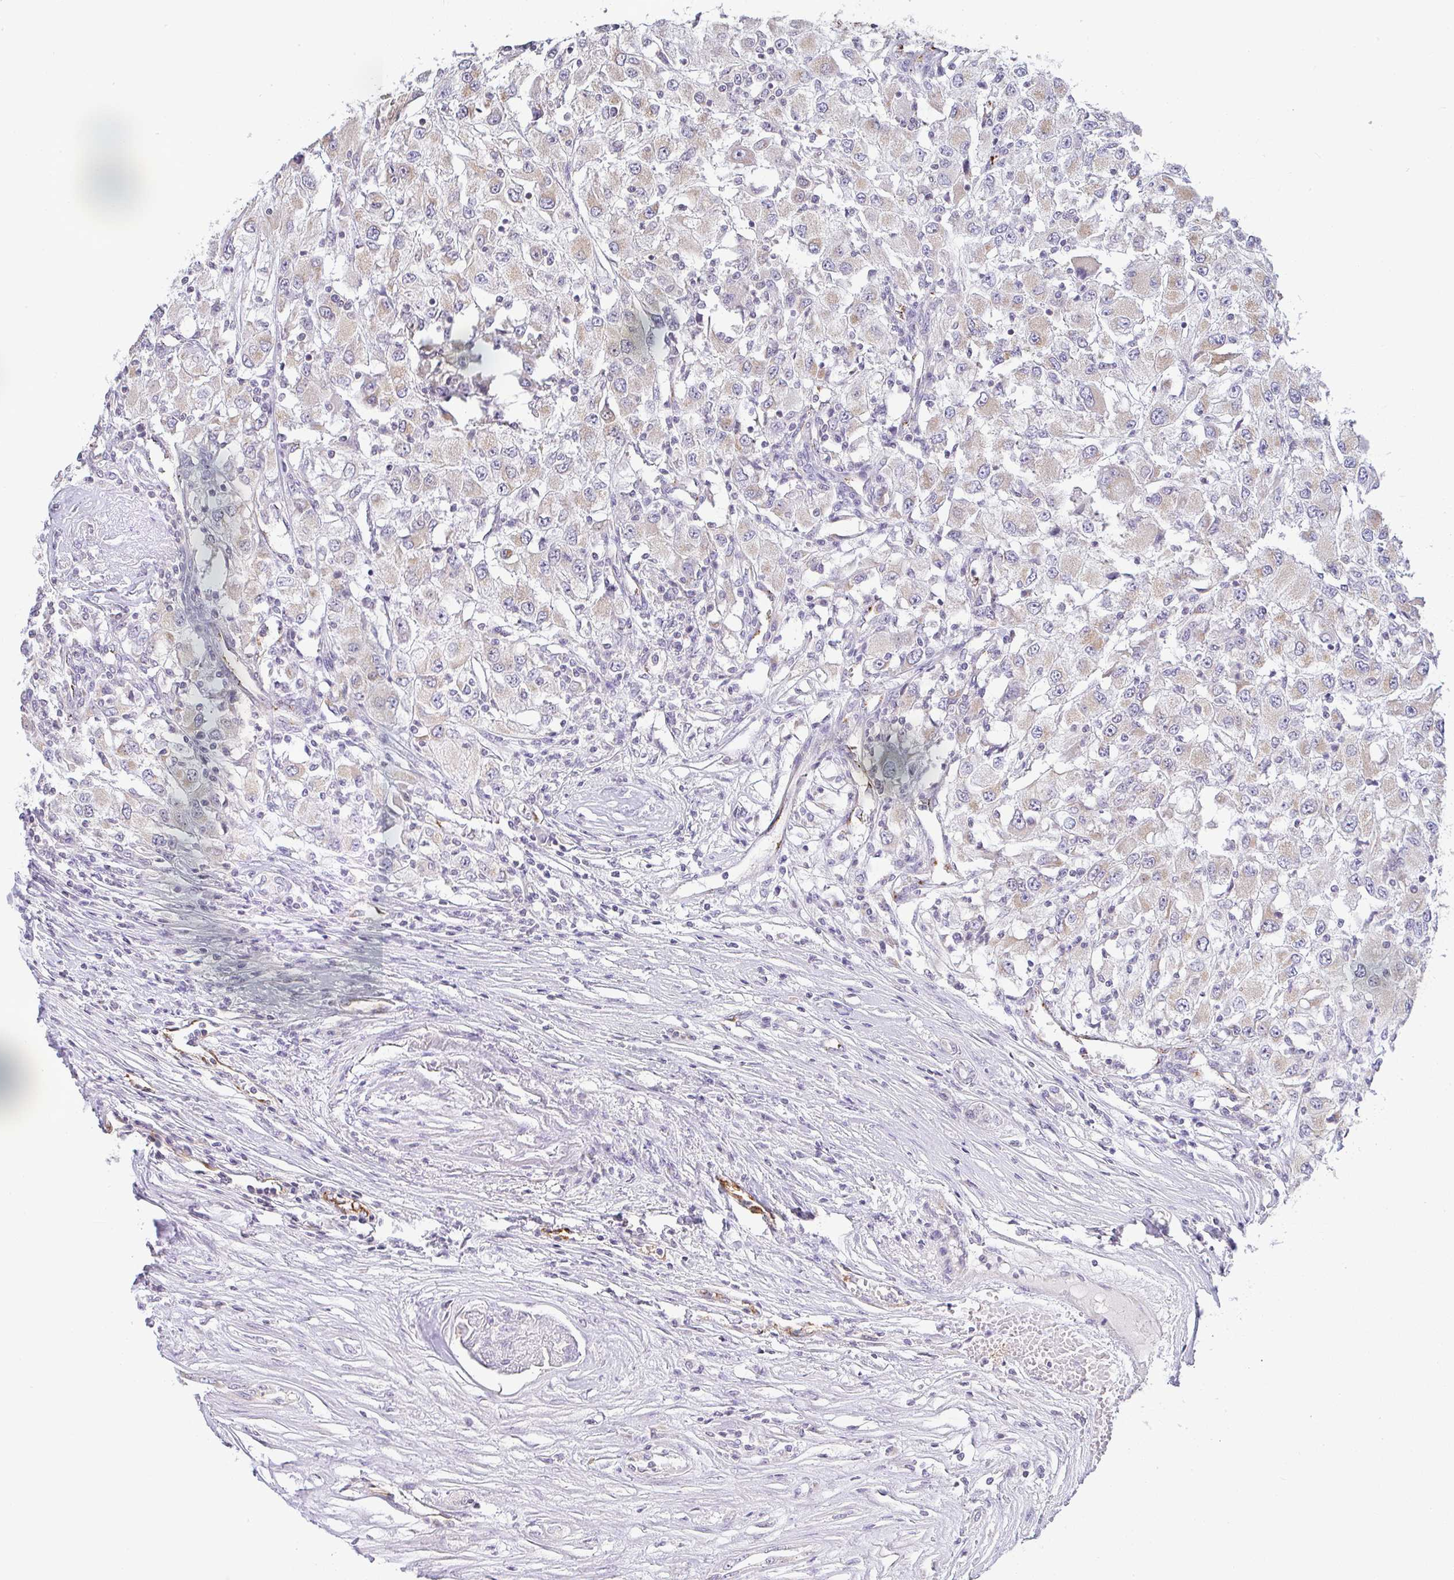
{"staining": {"intensity": "negative", "quantity": "none", "location": "none"}, "tissue": "renal cancer", "cell_type": "Tumor cells", "image_type": "cancer", "snomed": [{"axis": "morphology", "description": "Adenocarcinoma, NOS"}, {"axis": "topography", "description": "Kidney"}], "caption": "This micrograph is of renal cancer (adenocarcinoma) stained with immunohistochemistry (IHC) to label a protein in brown with the nuclei are counter-stained blue. There is no positivity in tumor cells.", "gene": "PLCD4", "patient": {"sex": "female", "age": 67}}